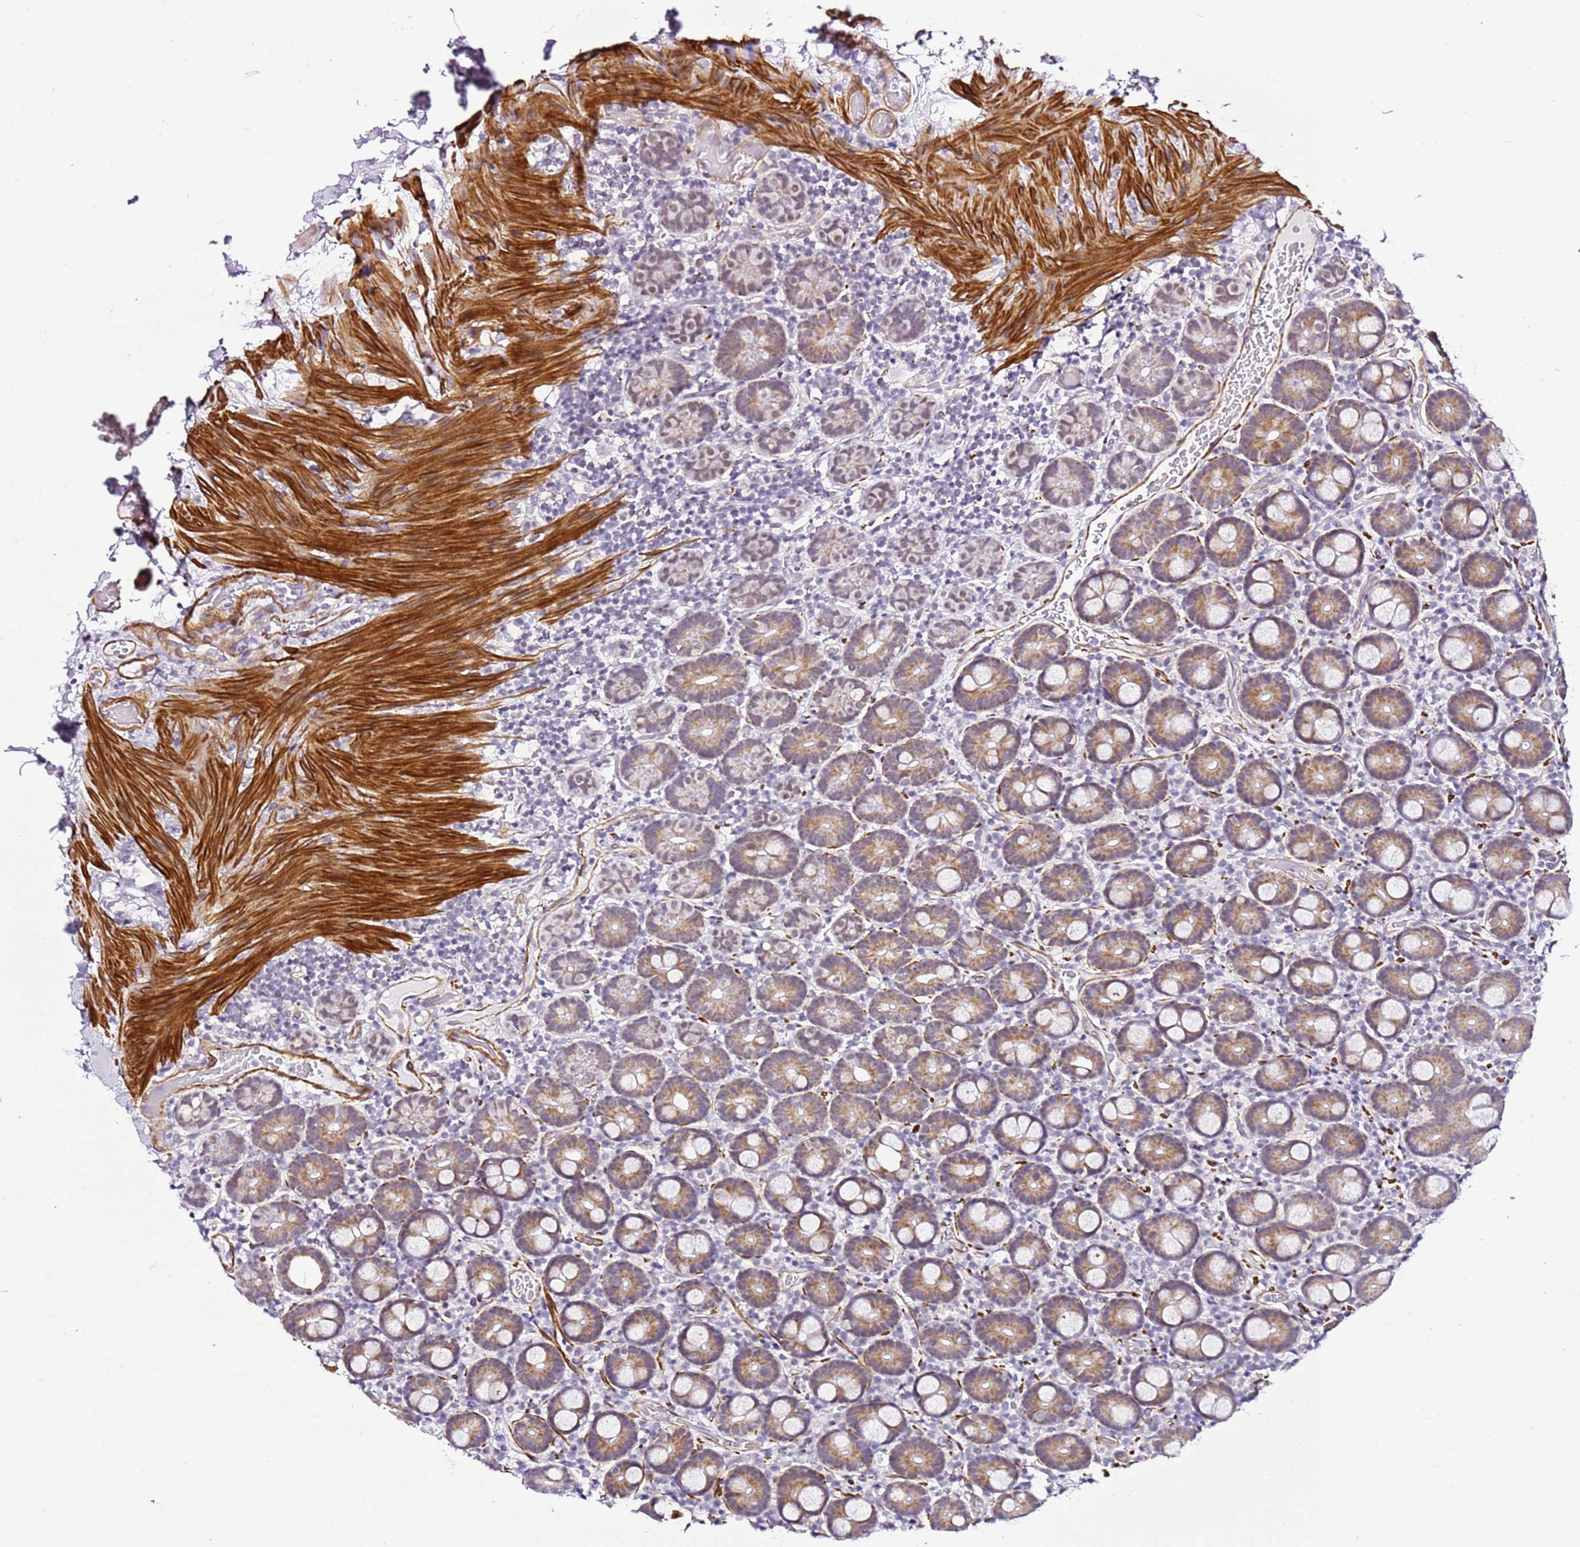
{"staining": {"intensity": "moderate", "quantity": ">75%", "location": "cytoplasmic/membranous"}, "tissue": "duodenum", "cell_type": "Glandular cells", "image_type": "normal", "snomed": [{"axis": "morphology", "description": "Normal tissue, NOS"}, {"axis": "topography", "description": "Duodenum"}], "caption": "Approximately >75% of glandular cells in normal human duodenum exhibit moderate cytoplasmic/membranous protein positivity as visualized by brown immunohistochemical staining.", "gene": "SMIM4", "patient": {"sex": "male", "age": 55}}